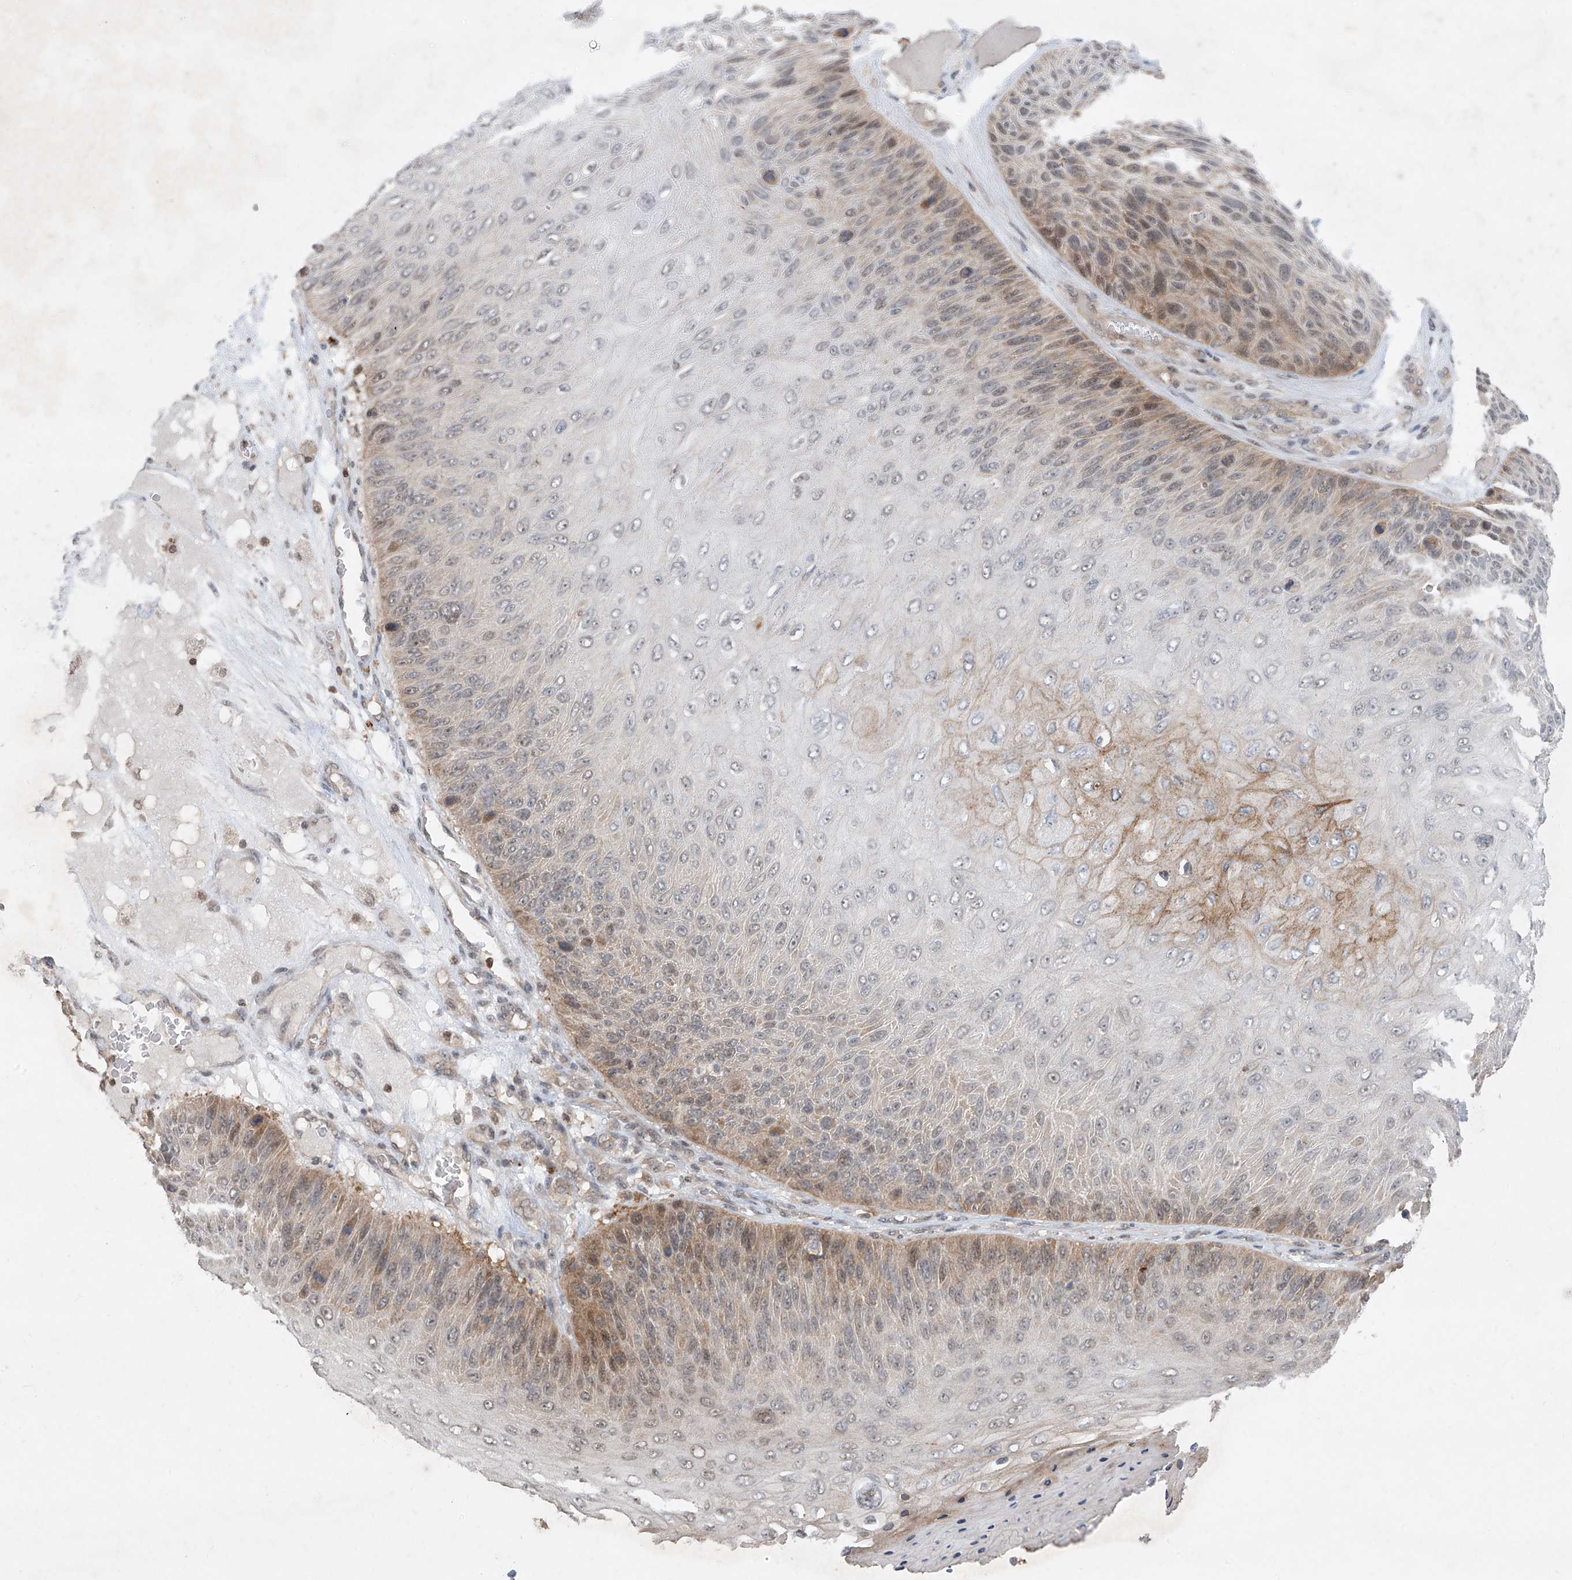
{"staining": {"intensity": "moderate", "quantity": "25%-75%", "location": "cytoplasmic/membranous,nuclear"}, "tissue": "skin cancer", "cell_type": "Tumor cells", "image_type": "cancer", "snomed": [{"axis": "morphology", "description": "Squamous cell carcinoma, NOS"}, {"axis": "topography", "description": "Skin"}], "caption": "Human skin cancer (squamous cell carcinoma) stained for a protein (brown) shows moderate cytoplasmic/membranous and nuclear positive positivity in approximately 25%-75% of tumor cells.", "gene": "ZNF358", "patient": {"sex": "female", "age": 88}}